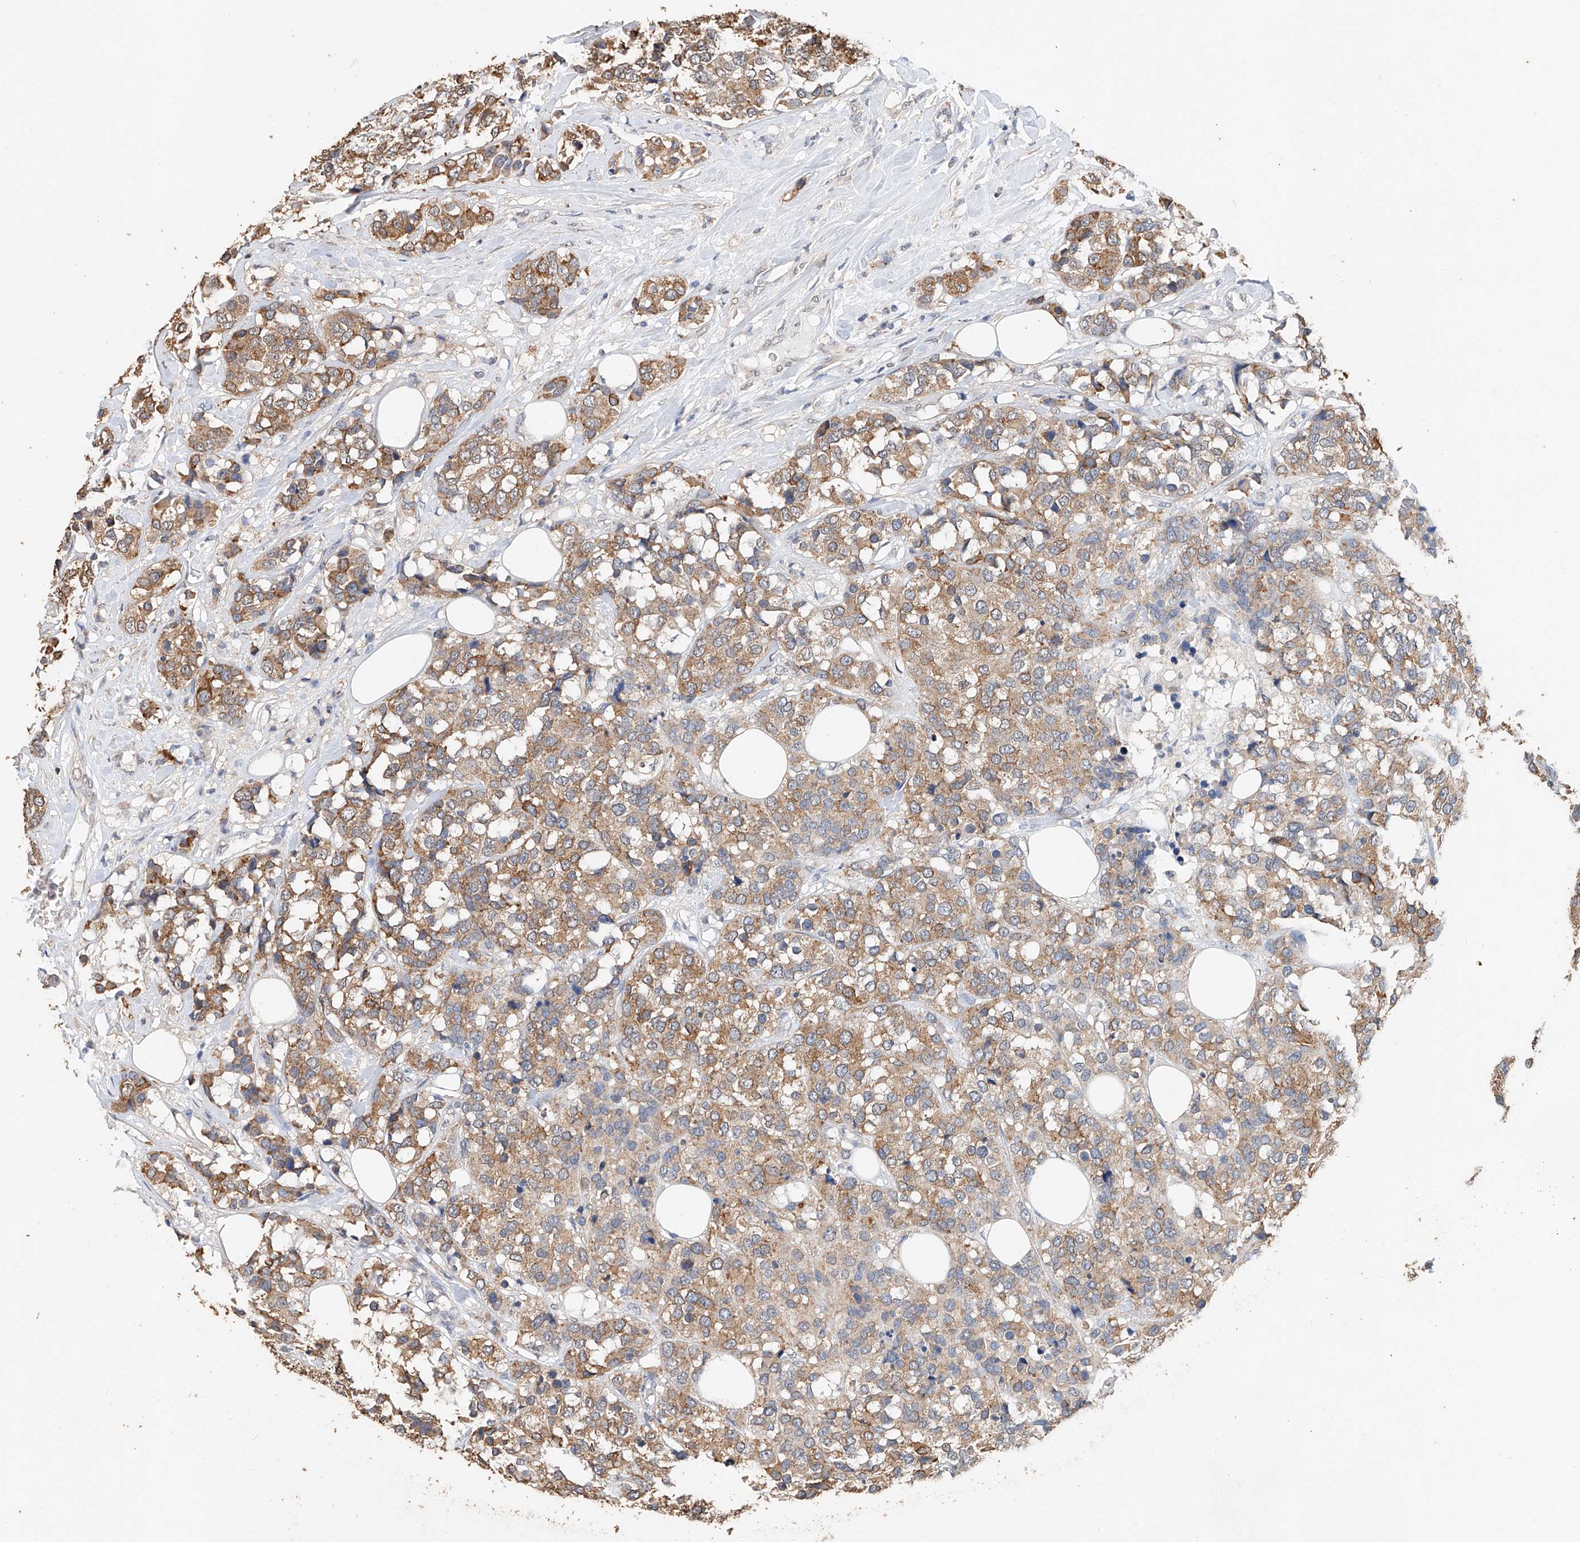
{"staining": {"intensity": "moderate", "quantity": ">75%", "location": "cytoplasmic/membranous"}, "tissue": "breast cancer", "cell_type": "Tumor cells", "image_type": "cancer", "snomed": [{"axis": "morphology", "description": "Lobular carcinoma"}, {"axis": "topography", "description": "Breast"}], "caption": "Human breast lobular carcinoma stained with a brown dye displays moderate cytoplasmic/membranous positive expression in approximately >75% of tumor cells.", "gene": "CERS4", "patient": {"sex": "female", "age": 59}}